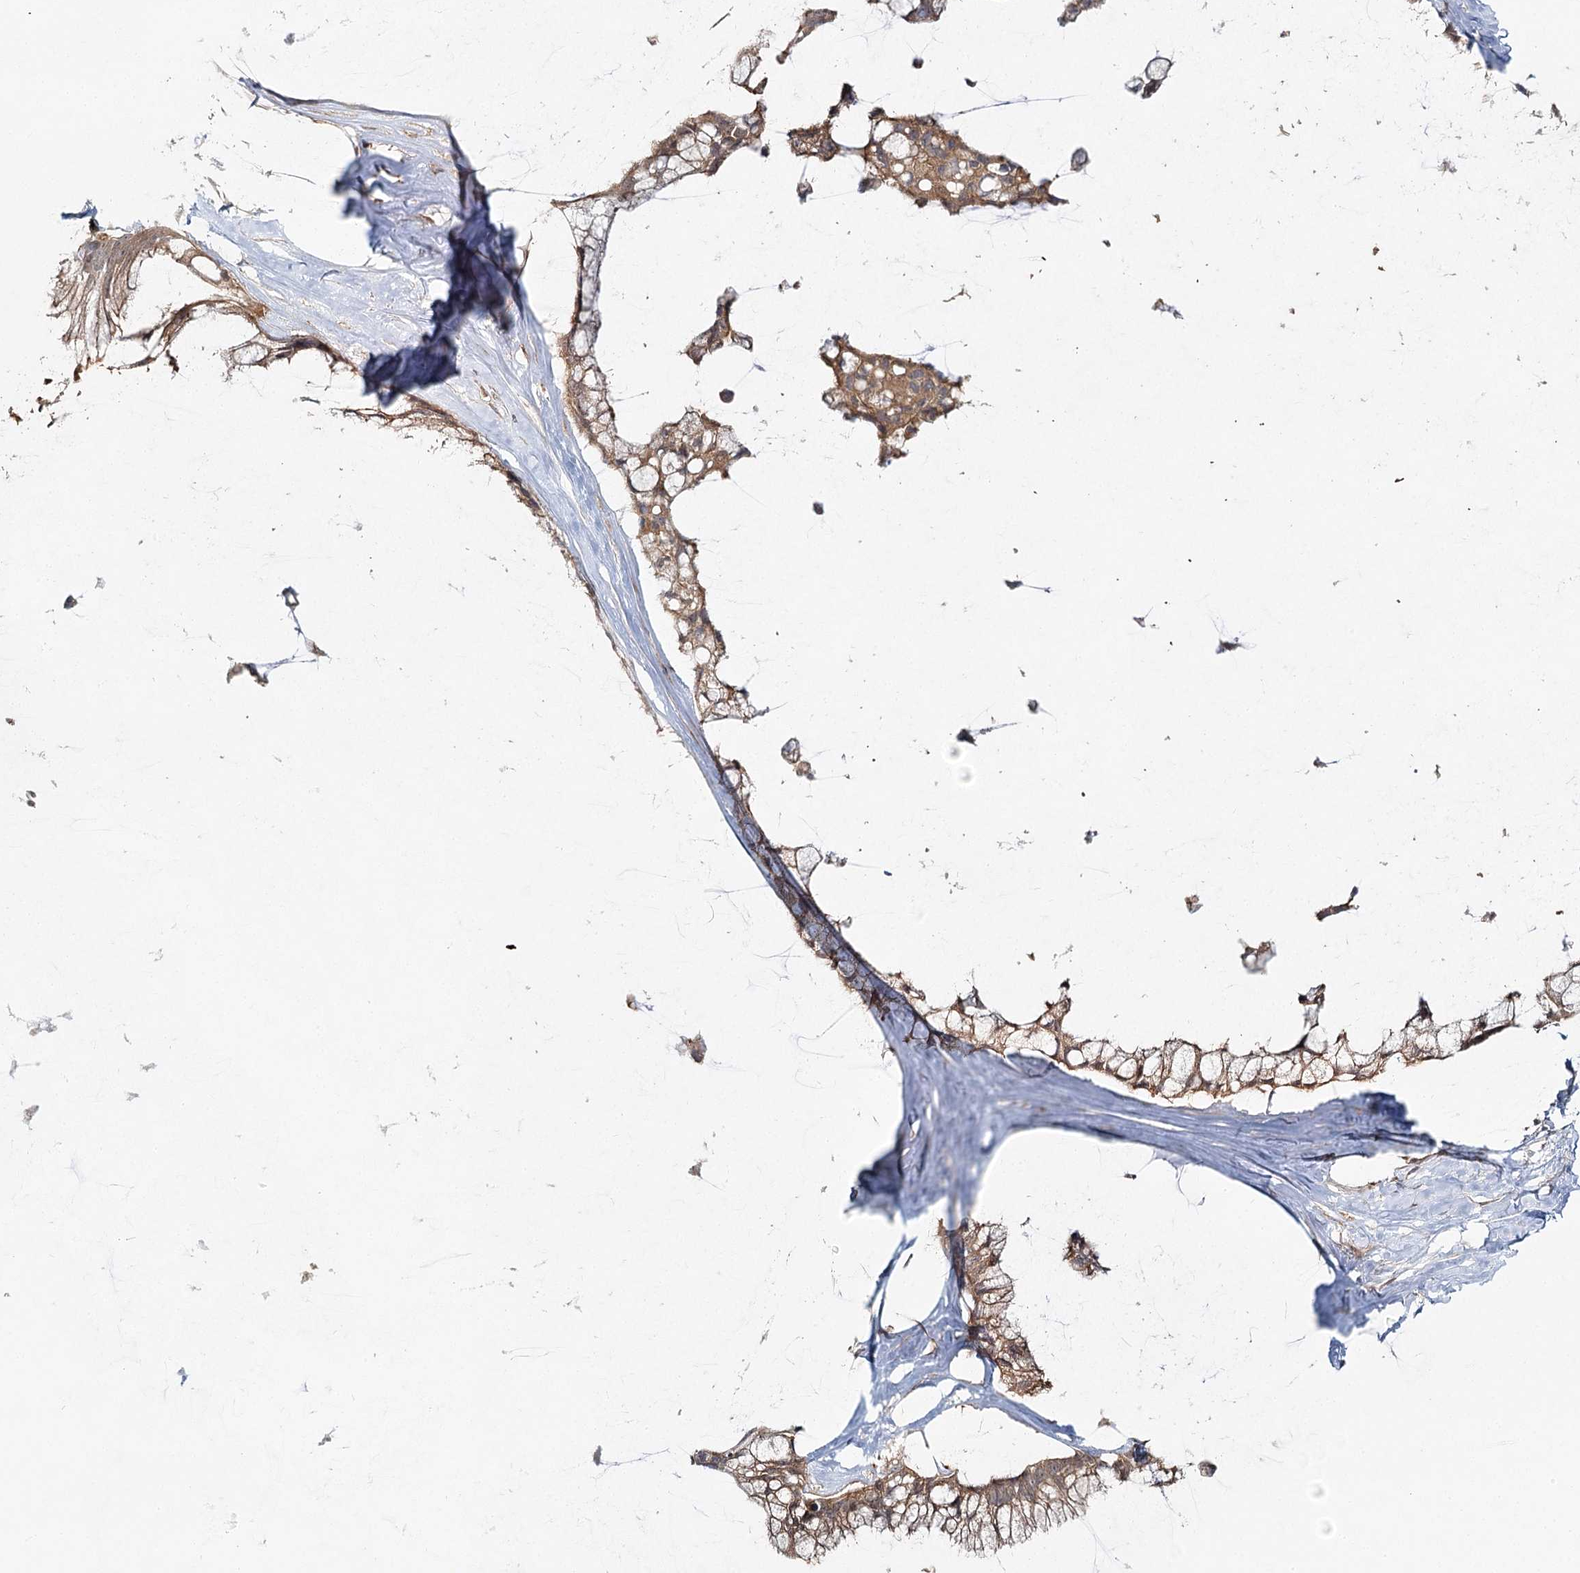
{"staining": {"intensity": "moderate", "quantity": ">75%", "location": "cytoplasmic/membranous"}, "tissue": "ovarian cancer", "cell_type": "Tumor cells", "image_type": "cancer", "snomed": [{"axis": "morphology", "description": "Cystadenocarcinoma, mucinous, NOS"}, {"axis": "topography", "description": "Ovary"}], "caption": "Ovarian mucinous cystadenocarcinoma stained with a protein marker reveals moderate staining in tumor cells.", "gene": "FAM120B", "patient": {"sex": "female", "age": 39}}